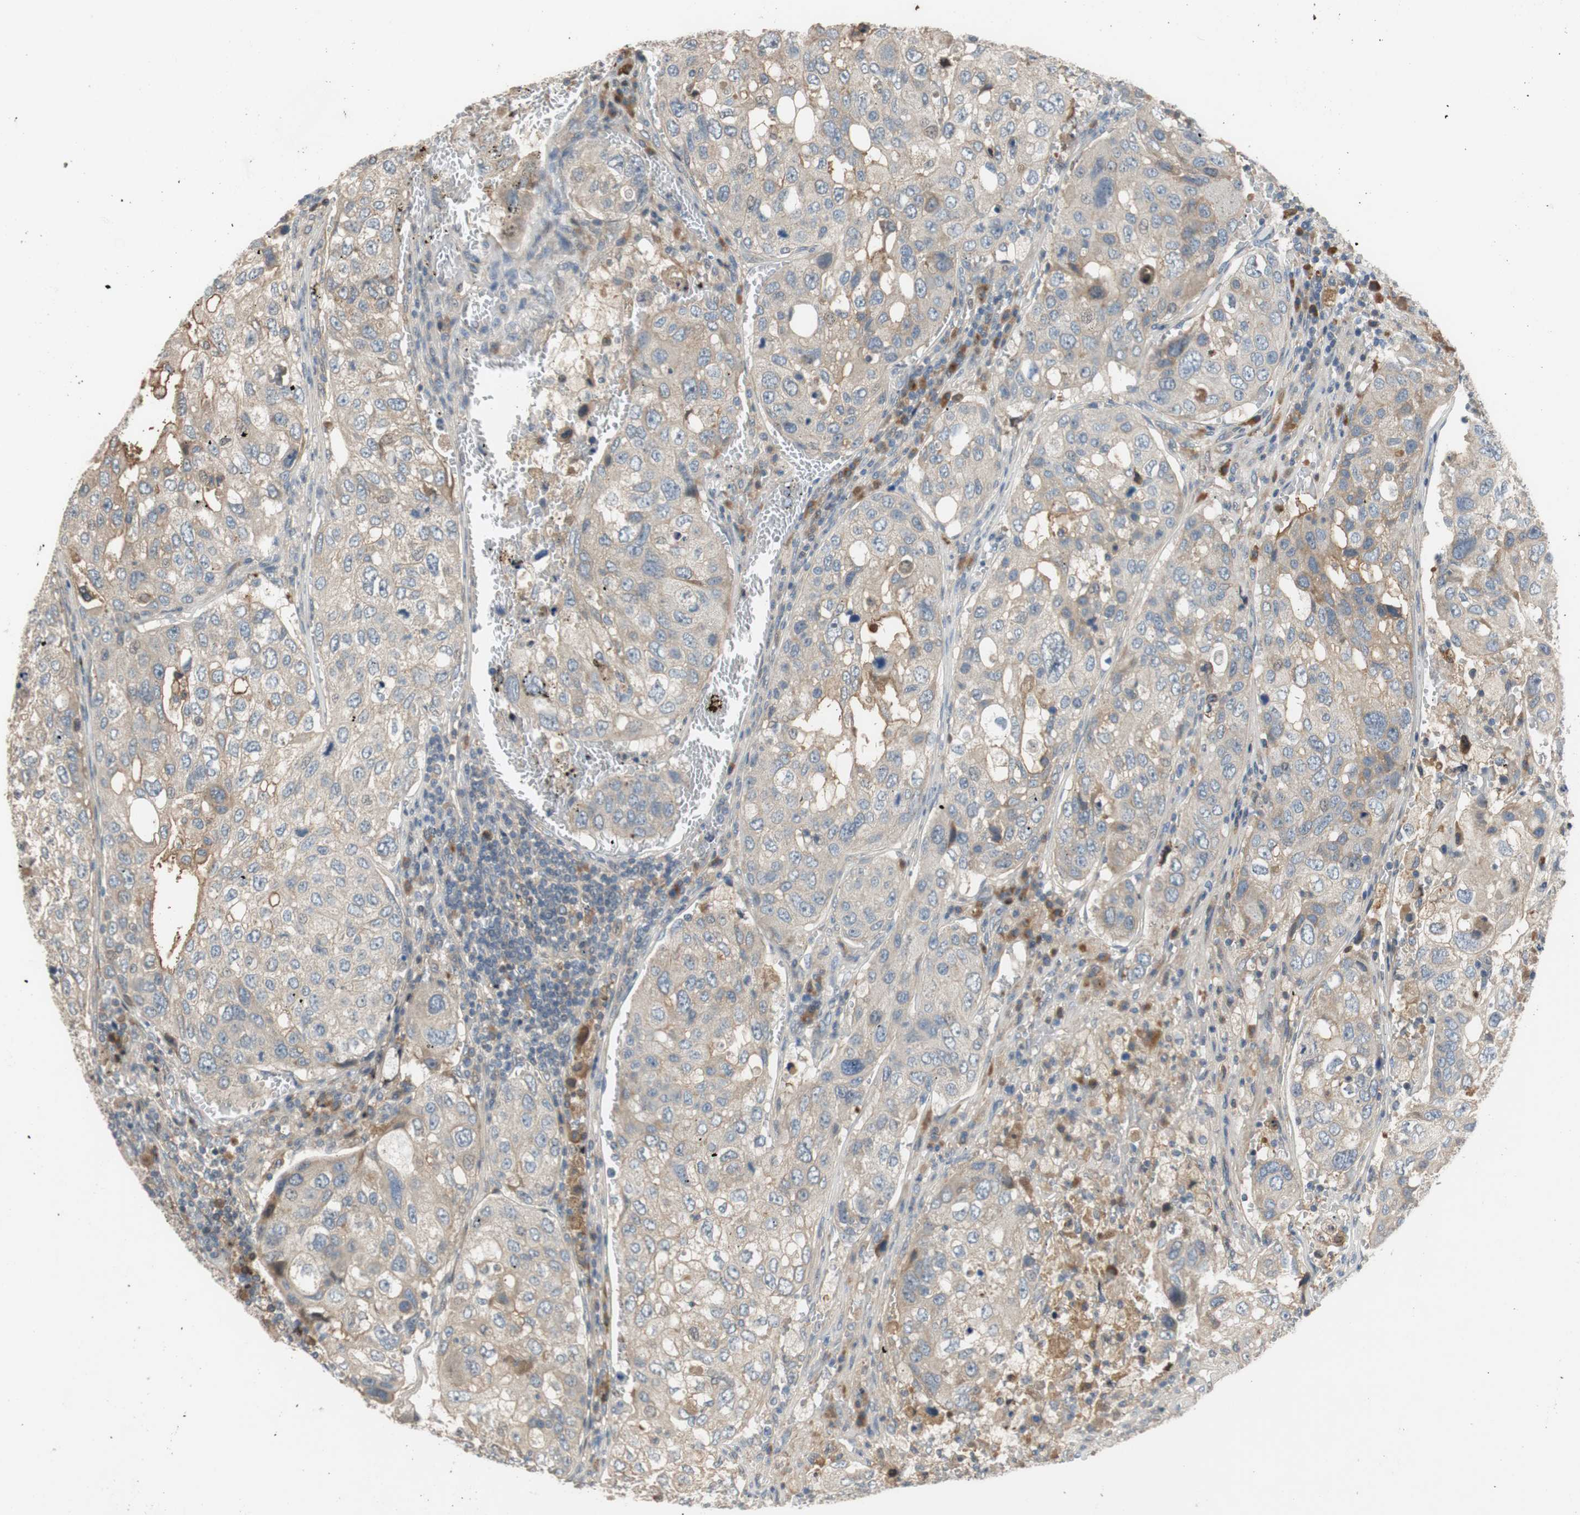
{"staining": {"intensity": "weak", "quantity": ">75%", "location": "cytoplasmic/membranous"}, "tissue": "urothelial cancer", "cell_type": "Tumor cells", "image_type": "cancer", "snomed": [{"axis": "morphology", "description": "Urothelial carcinoma, High grade"}, {"axis": "topography", "description": "Lymph node"}, {"axis": "topography", "description": "Urinary bladder"}], "caption": "About >75% of tumor cells in human urothelial carcinoma (high-grade) demonstrate weak cytoplasmic/membranous protein expression as visualized by brown immunohistochemical staining.", "gene": "C4A", "patient": {"sex": "male", "age": 51}}